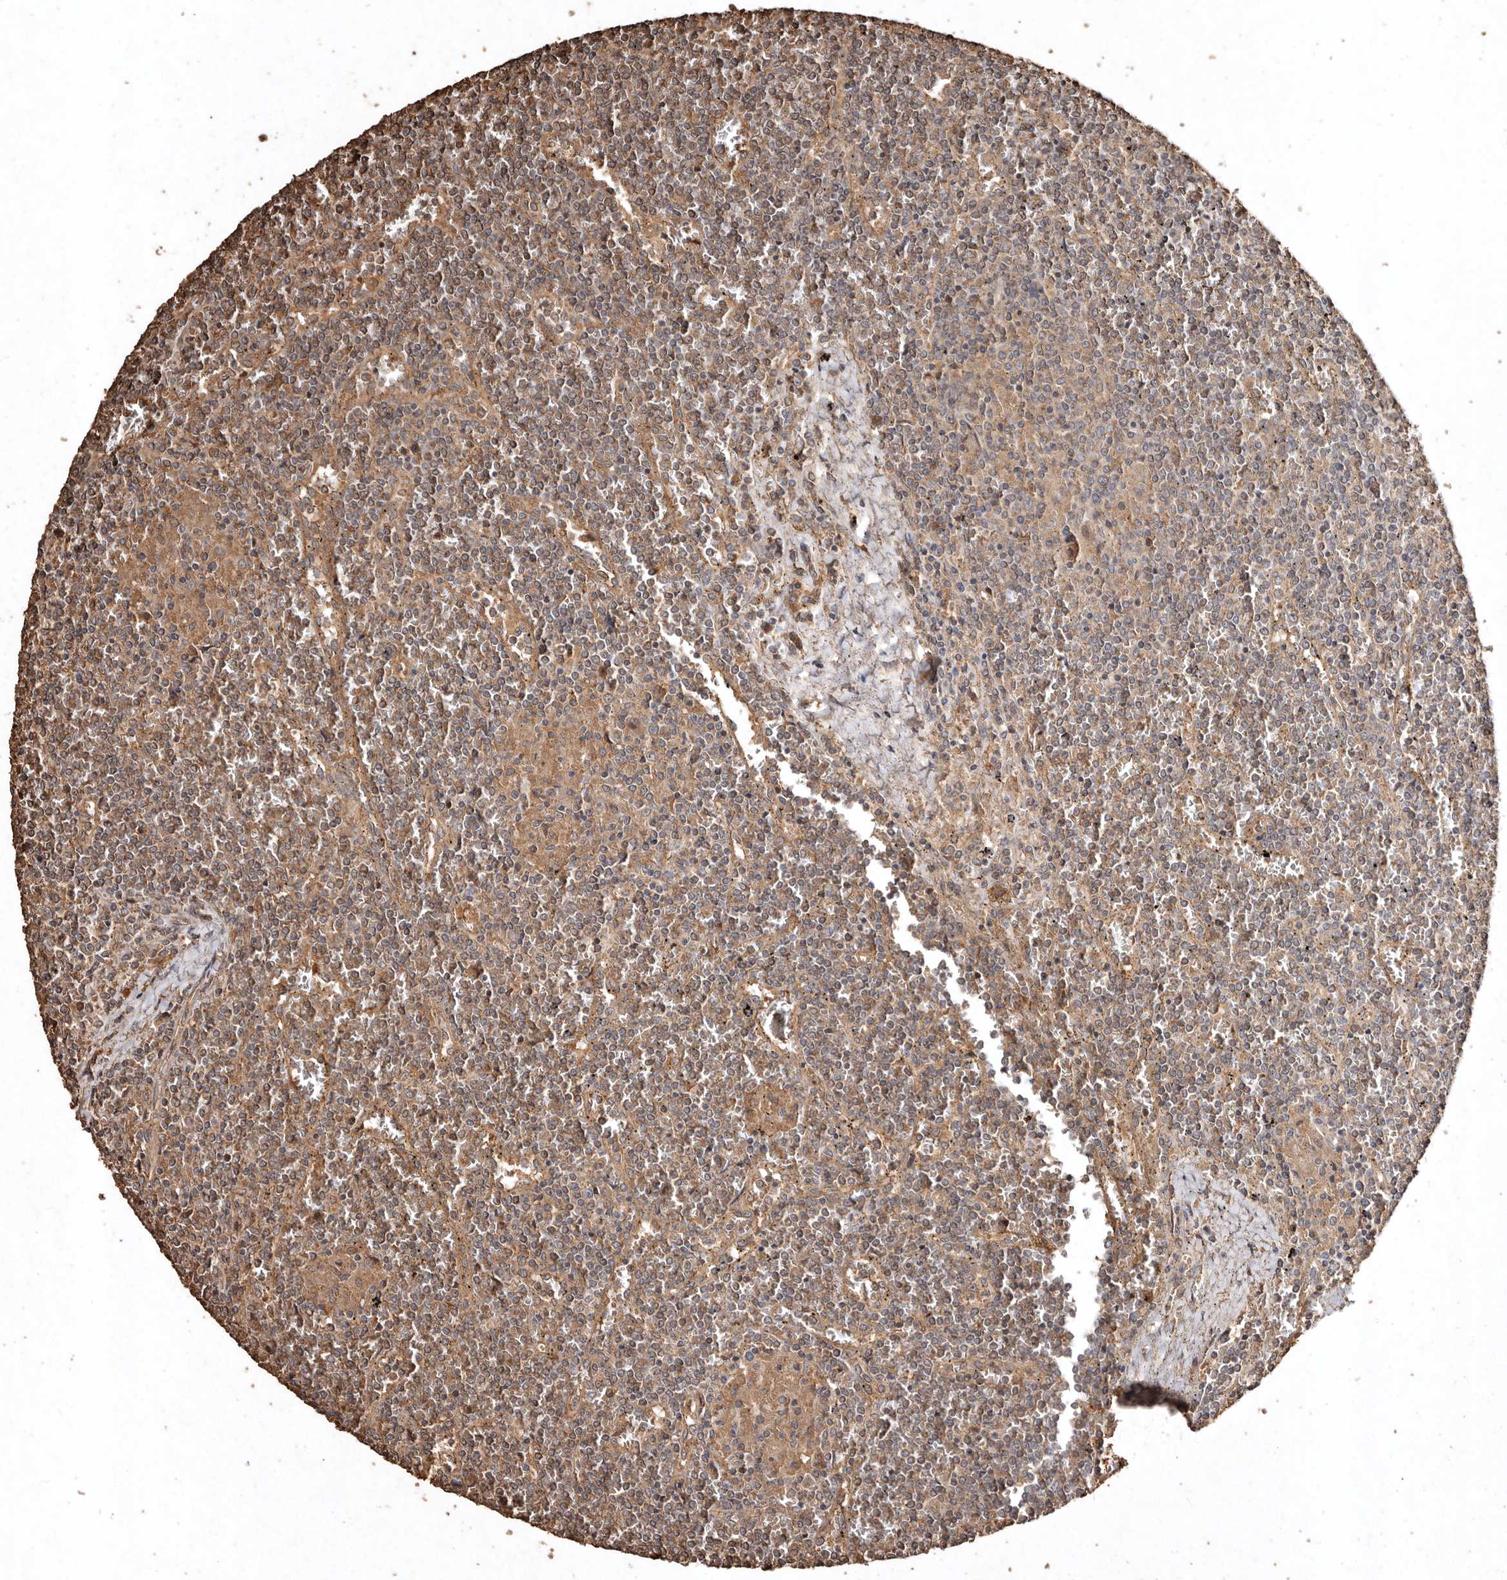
{"staining": {"intensity": "weak", "quantity": "25%-75%", "location": "cytoplasmic/membranous"}, "tissue": "lymphoma", "cell_type": "Tumor cells", "image_type": "cancer", "snomed": [{"axis": "morphology", "description": "Malignant lymphoma, non-Hodgkin's type, Low grade"}, {"axis": "topography", "description": "Spleen"}], "caption": "Protein analysis of low-grade malignant lymphoma, non-Hodgkin's type tissue exhibits weak cytoplasmic/membranous staining in approximately 25%-75% of tumor cells.", "gene": "FARS2", "patient": {"sex": "female", "age": 19}}